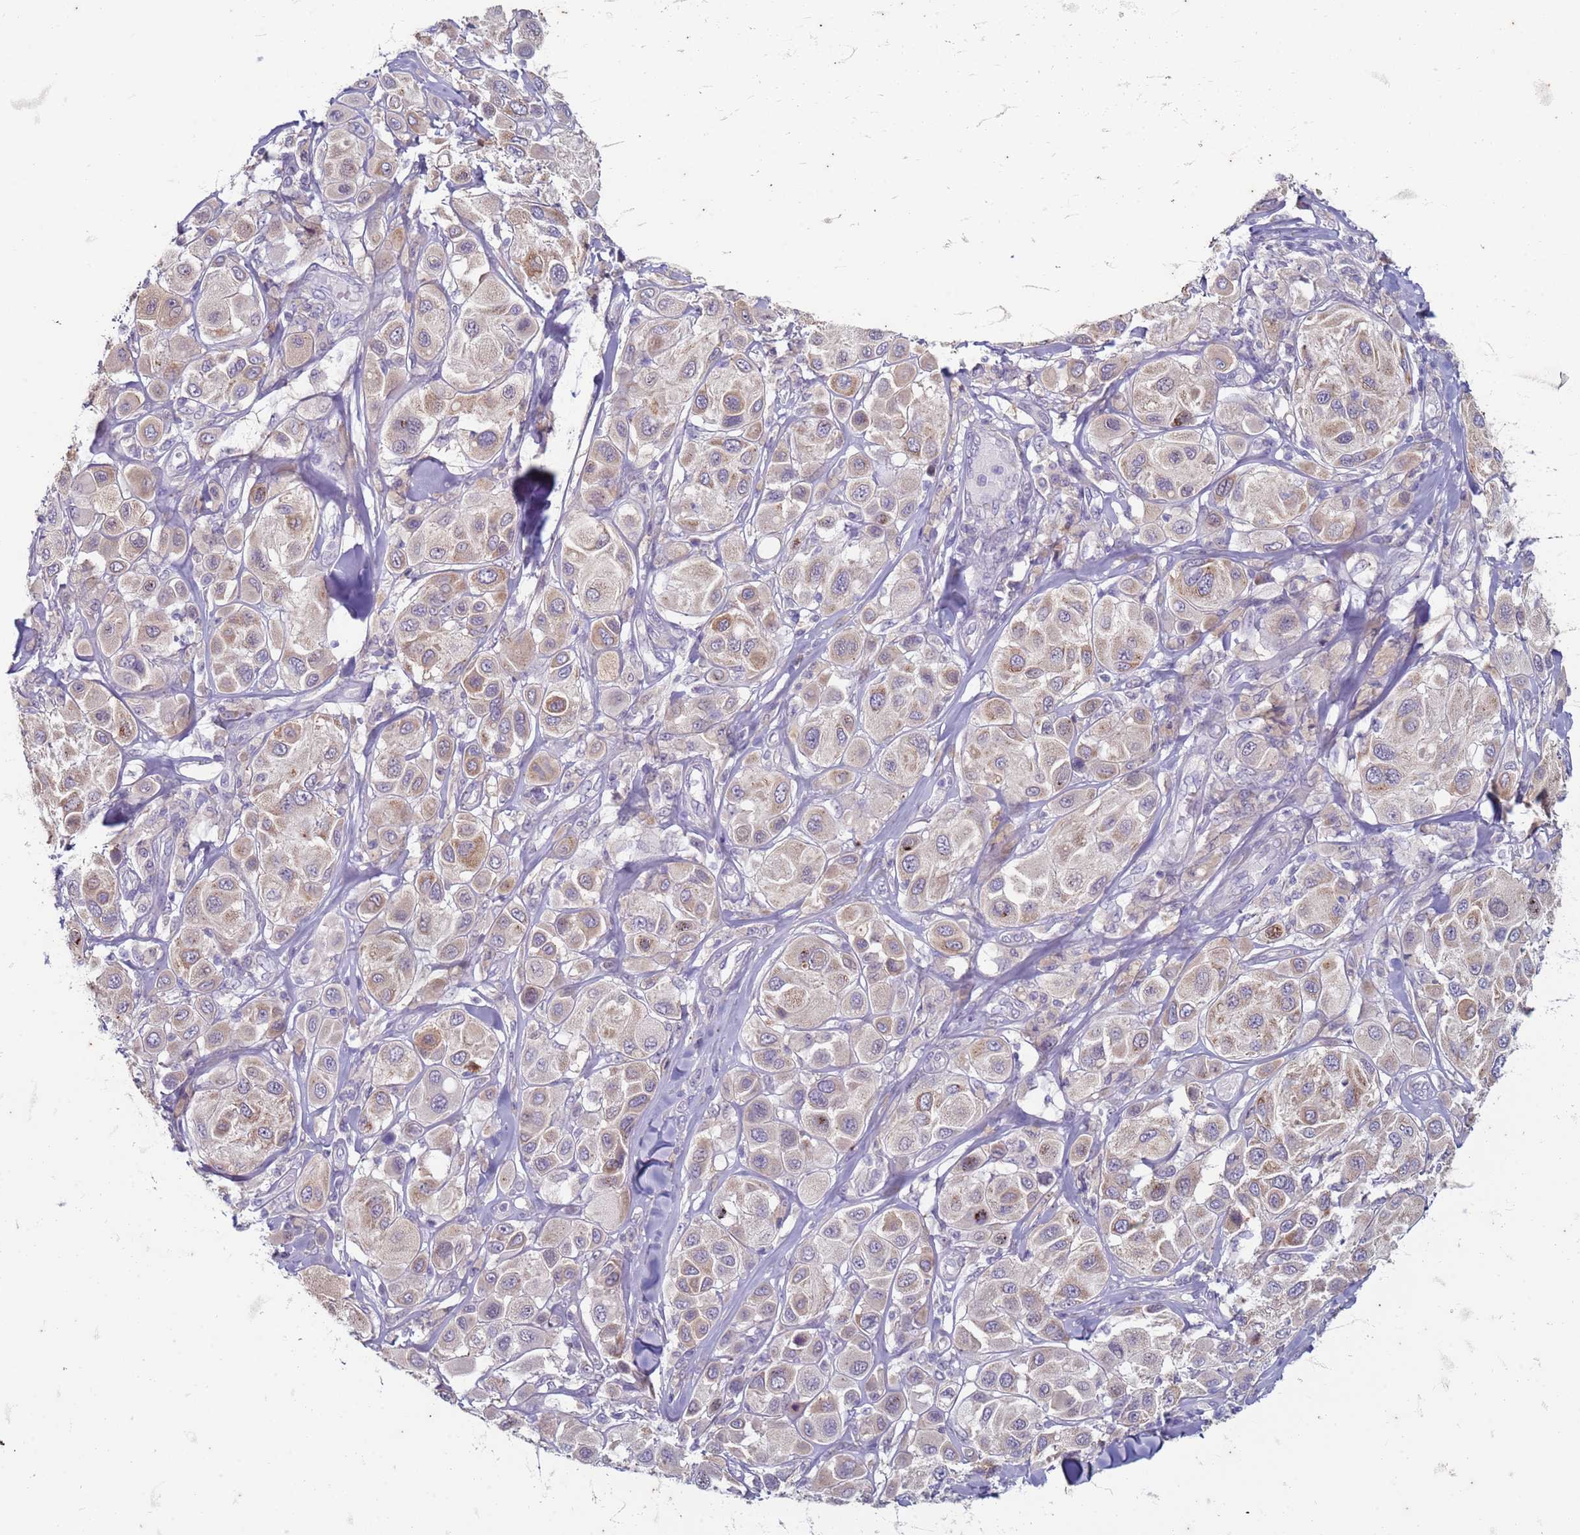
{"staining": {"intensity": "moderate", "quantity": "<25%", "location": "cytoplasmic/membranous"}, "tissue": "melanoma", "cell_type": "Tumor cells", "image_type": "cancer", "snomed": [{"axis": "morphology", "description": "Malignant melanoma, Metastatic site"}, {"axis": "topography", "description": "Skin"}], "caption": "There is low levels of moderate cytoplasmic/membranous staining in tumor cells of malignant melanoma (metastatic site), as demonstrated by immunohistochemical staining (brown color).", "gene": "SUCO", "patient": {"sex": "male", "age": 41}}